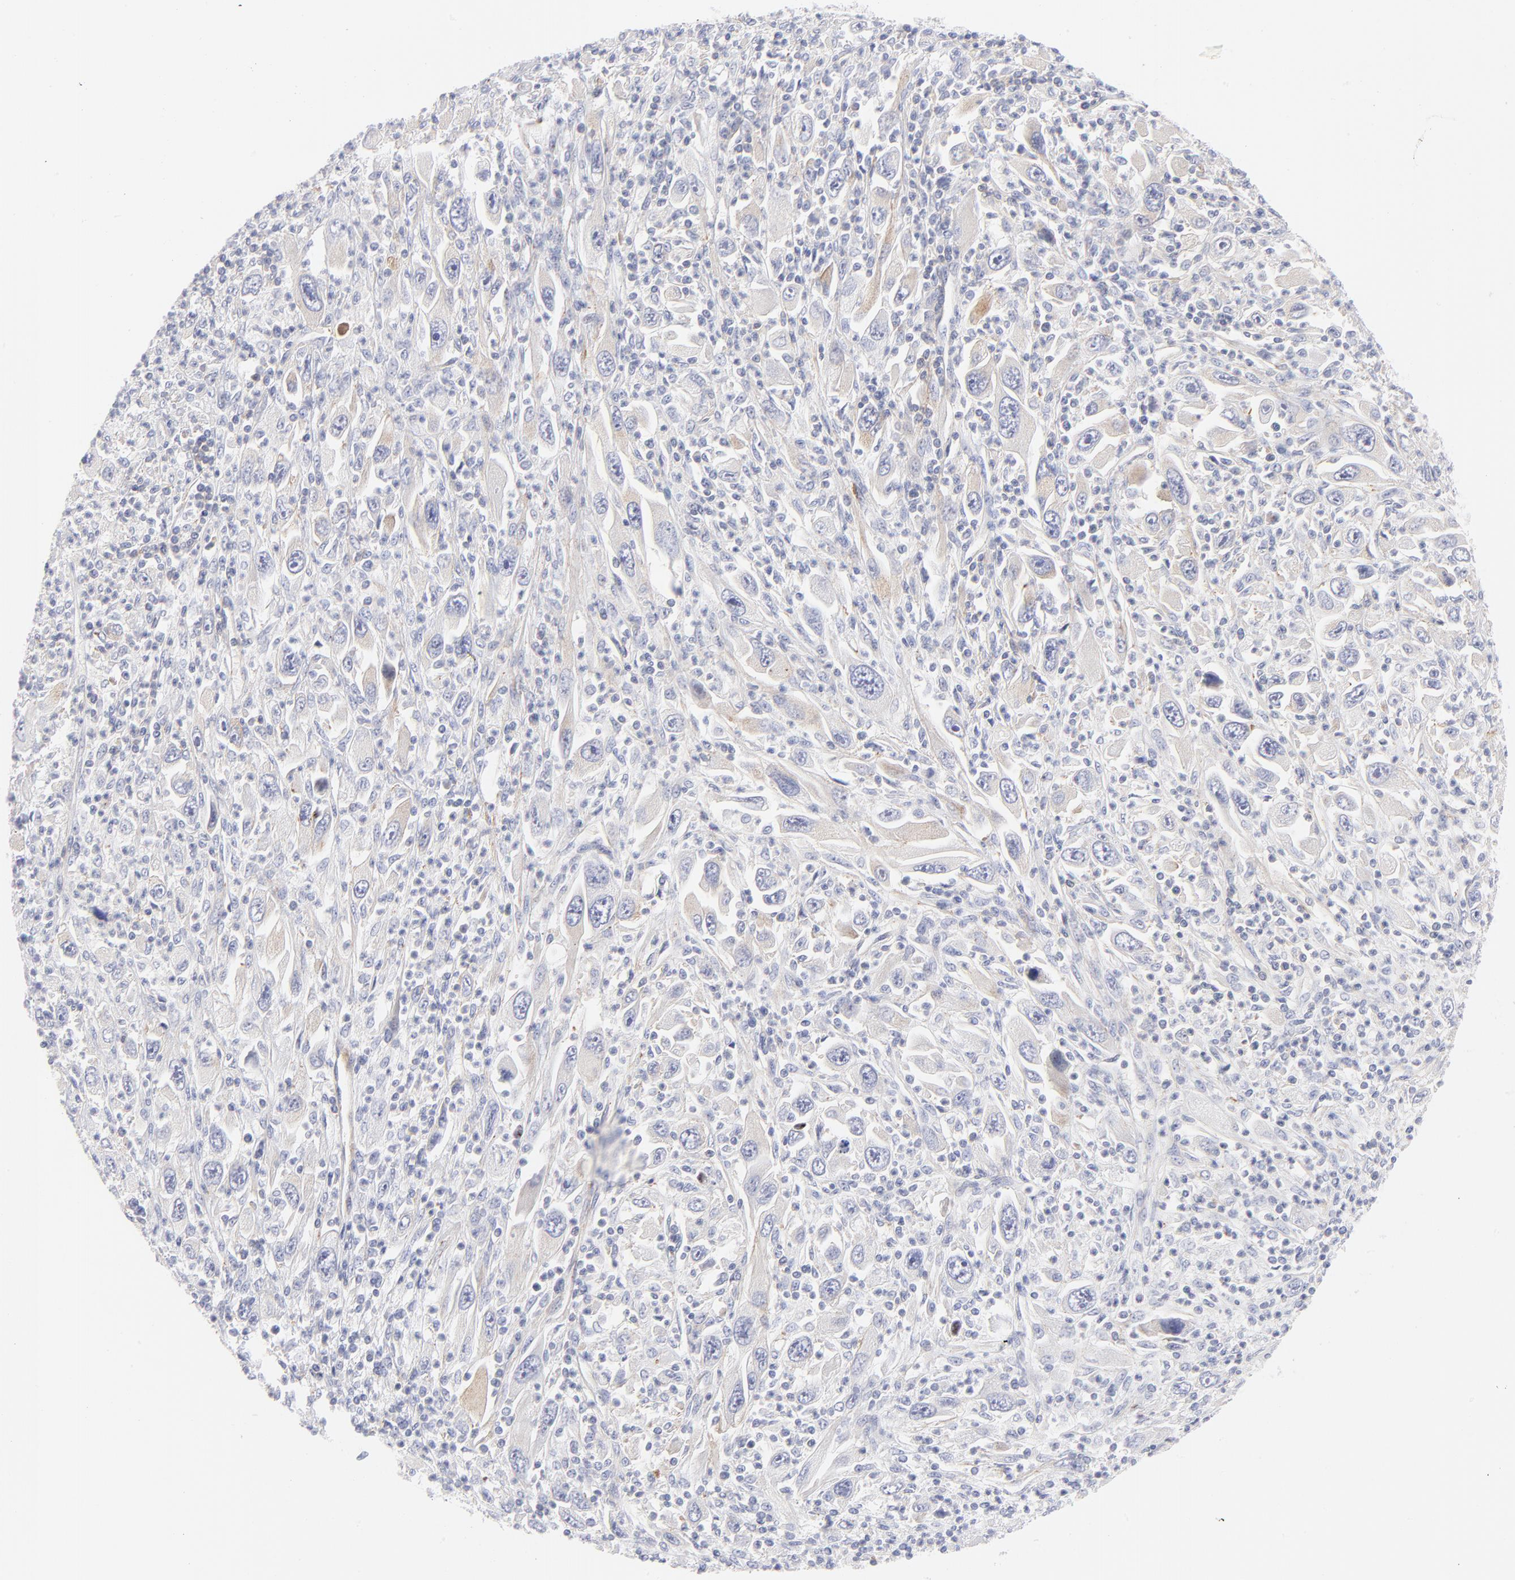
{"staining": {"intensity": "negative", "quantity": "none", "location": "none"}, "tissue": "melanoma", "cell_type": "Tumor cells", "image_type": "cancer", "snomed": [{"axis": "morphology", "description": "Malignant melanoma, Metastatic site"}, {"axis": "topography", "description": "Skin"}], "caption": "There is no significant expression in tumor cells of malignant melanoma (metastatic site). (DAB (3,3'-diaminobenzidine) immunohistochemistry (IHC) with hematoxylin counter stain).", "gene": "ACTA2", "patient": {"sex": "female", "age": 56}}